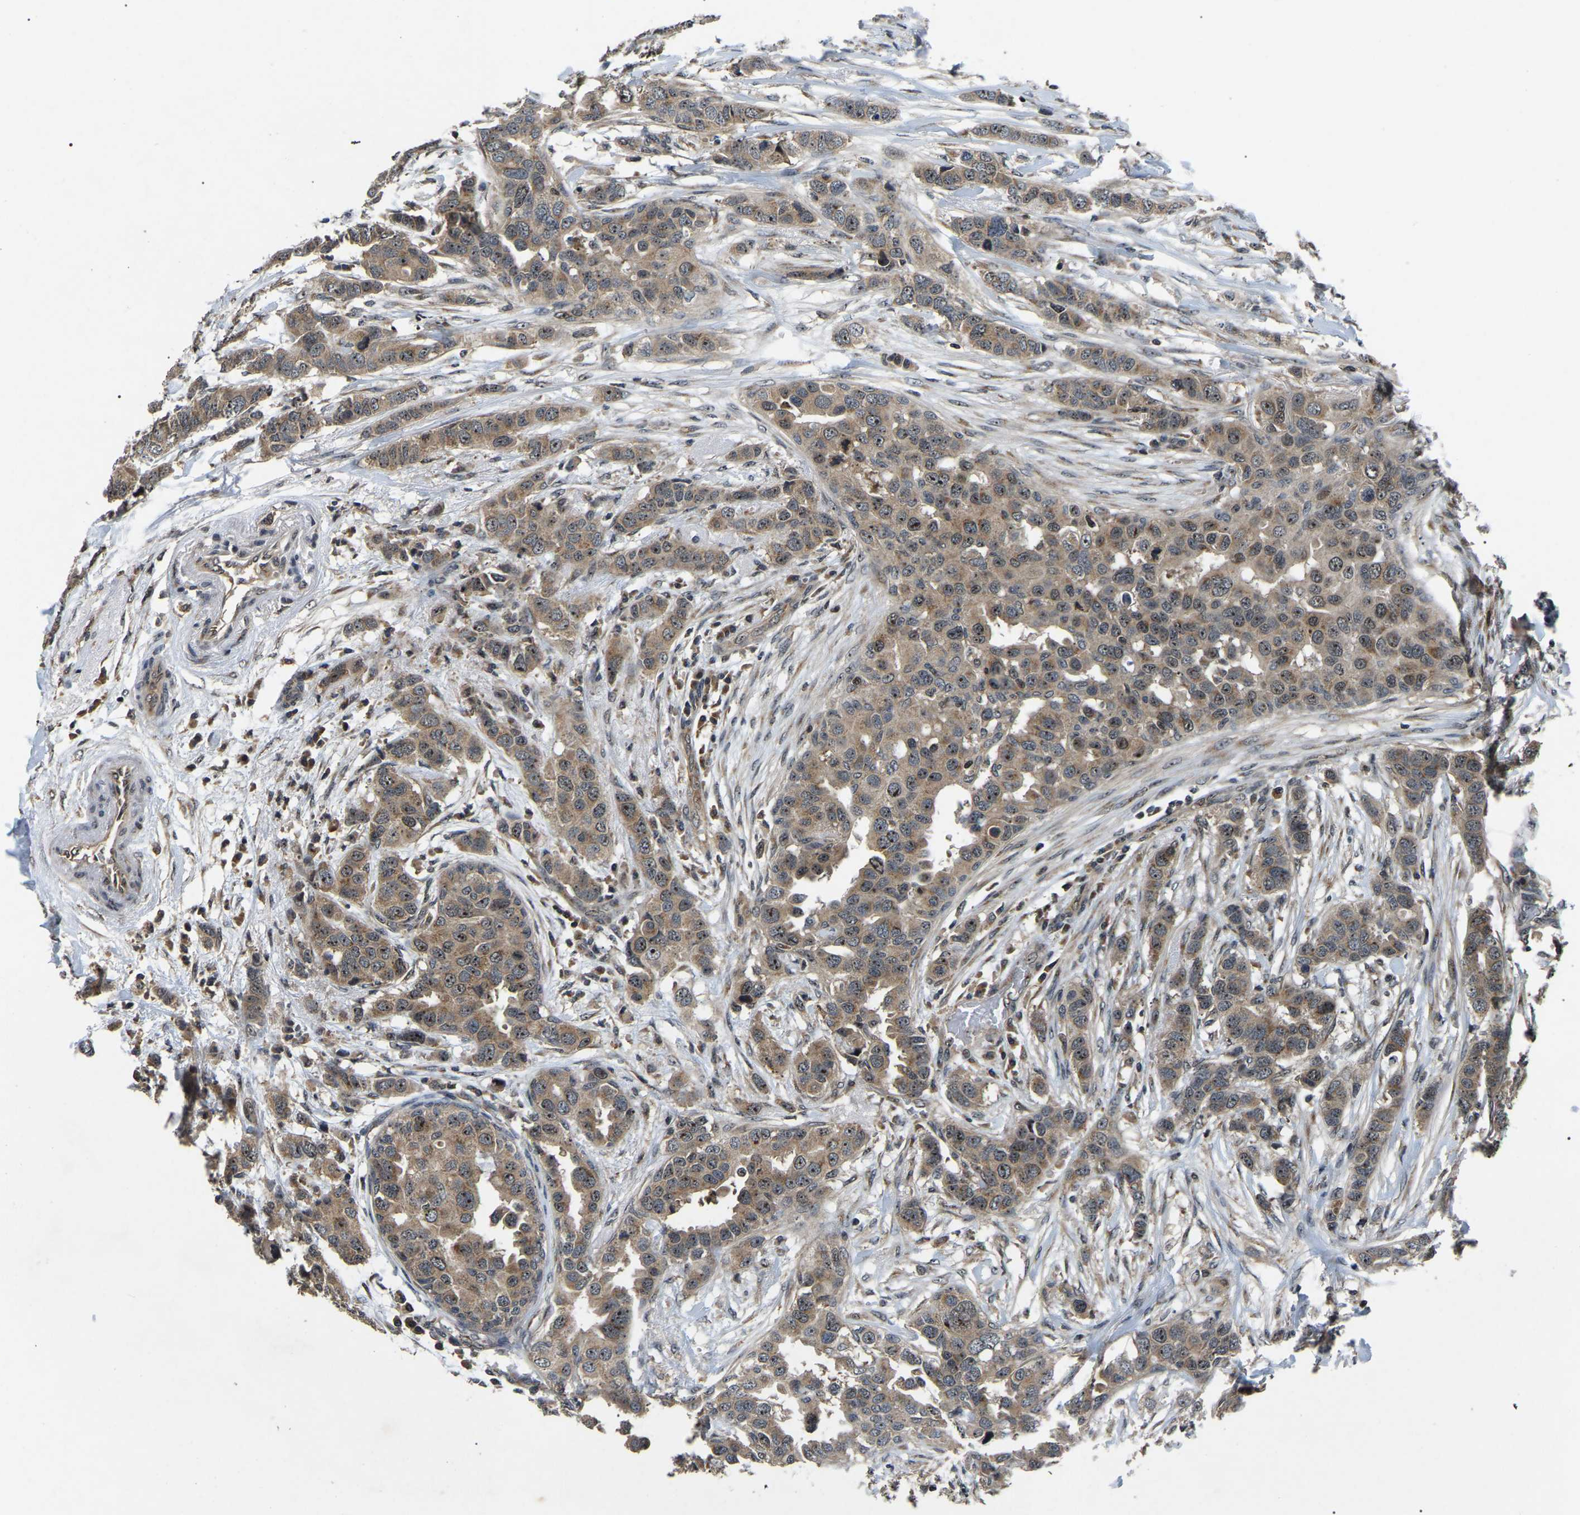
{"staining": {"intensity": "moderate", "quantity": ">75%", "location": "cytoplasmic/membranous,nuclear"}, "tissue": "breast cancer", "cell_type": "Tumor cells", "image_type": "cancer", "snomed": [{"axis": "morphology", "description": "Duct carcinoma"}, {"axis": "topography", "description": "Breast"}], "caption": "Breast cancer was stained to show a protein in brown. There is medium levels of moderate cytoplasmic/membranous and nuclear staining in about >75% of tumor cells.", "gene": "RBM28", "patient": {"sex": "female", "age": 50}}